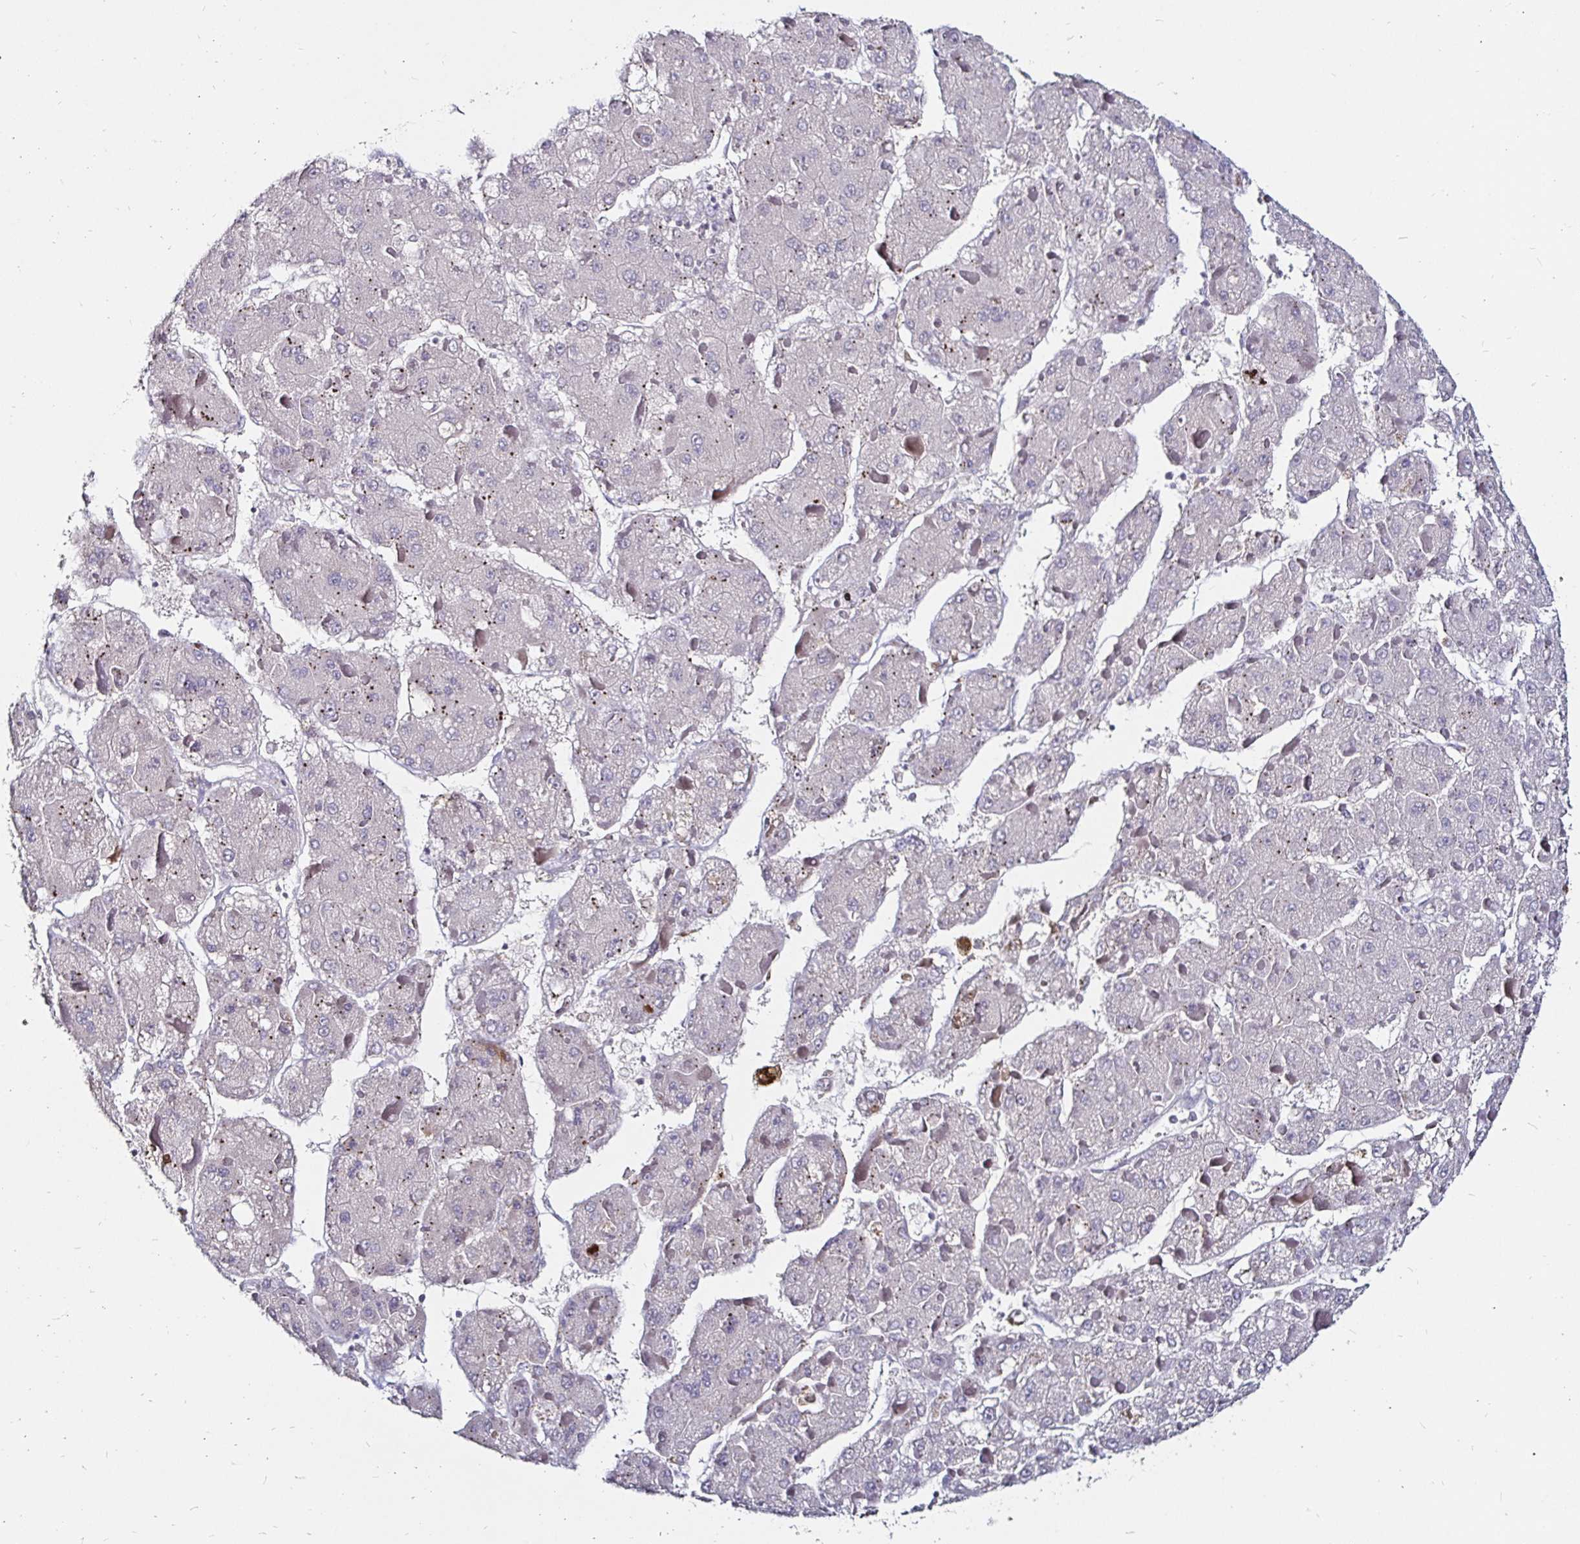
{"staining": {"intensity": "negative", "quantity": "none", "location": "none"}, "tissue": "liver cancer", "cell_type": "Tumor cells", "image_type": "cancer", "snomed": [{"axis": "morphology", "description": "Carcinoma, Hepatocellular, NOS"}, {"axis": "topography", "description": "Liver"}], "caption": "DAB (3,3'-diaminobenzidine) immunohistochemical staining of human hepatocellular carcinoma (liver) exhibits no significant expression in tumor cells.", "gene": "FAIM2", "patient": {"sex": "female", "age": 73}}